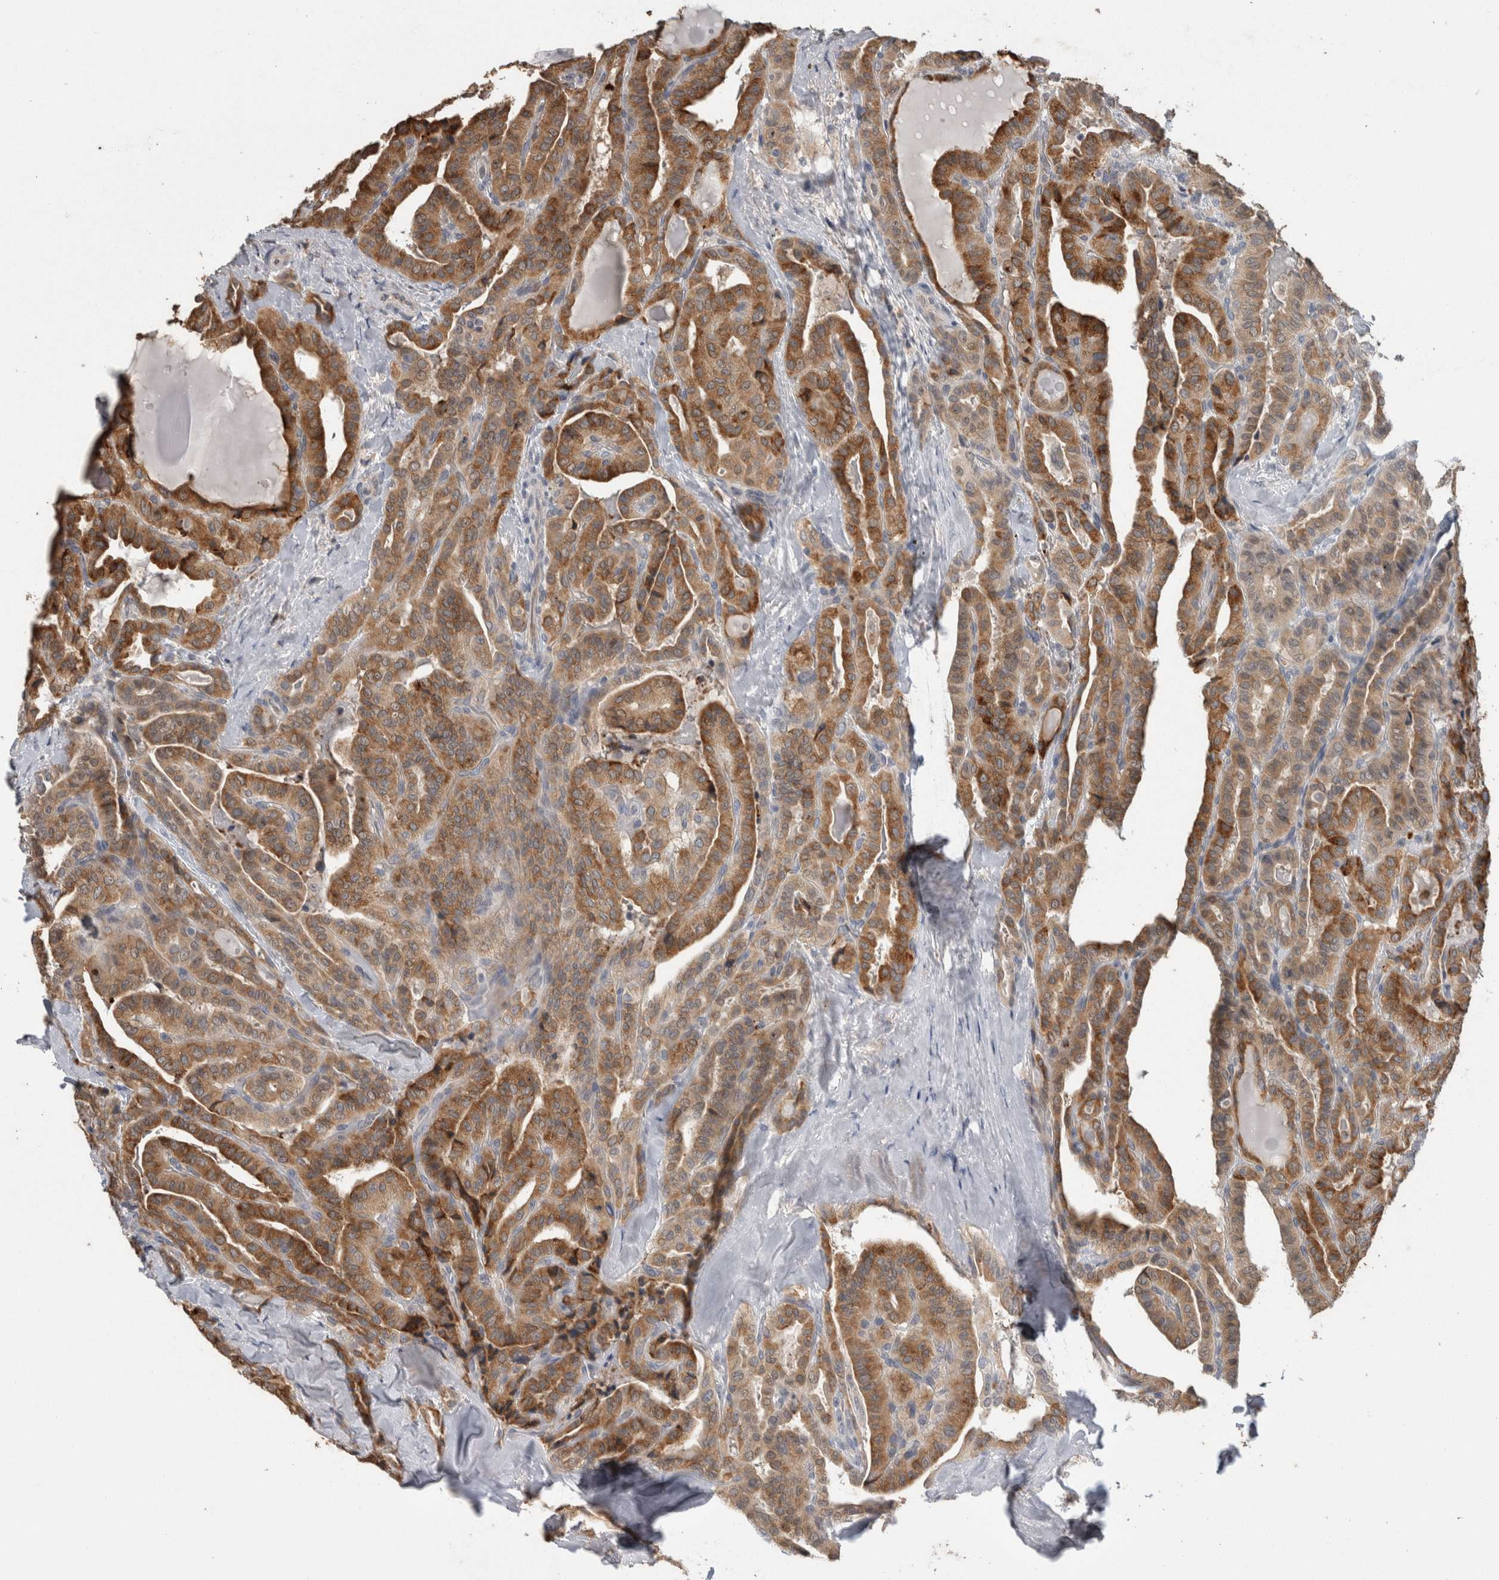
{"staining": {"intensity": "strong", "quantity": ">75%", "location": "cytoplasmic/membranous"}, "tissue": "thyroid cancer", "cell_type": "Tumor cells", "image_type": "cancer", "snomed": [{"axis": "morphology", "description": "Papillary adenocarcinoma, NOS"}, {"axis": "topography", "description": "Thyroid gland"}], "caption": "An image of human thyroid cancer stained for a protein exhibits strong cytoplasmic/membranous brown staining in tumor cells.", "gene": "ADGRL3", "patient": {"sex": "male", "age": 77}}